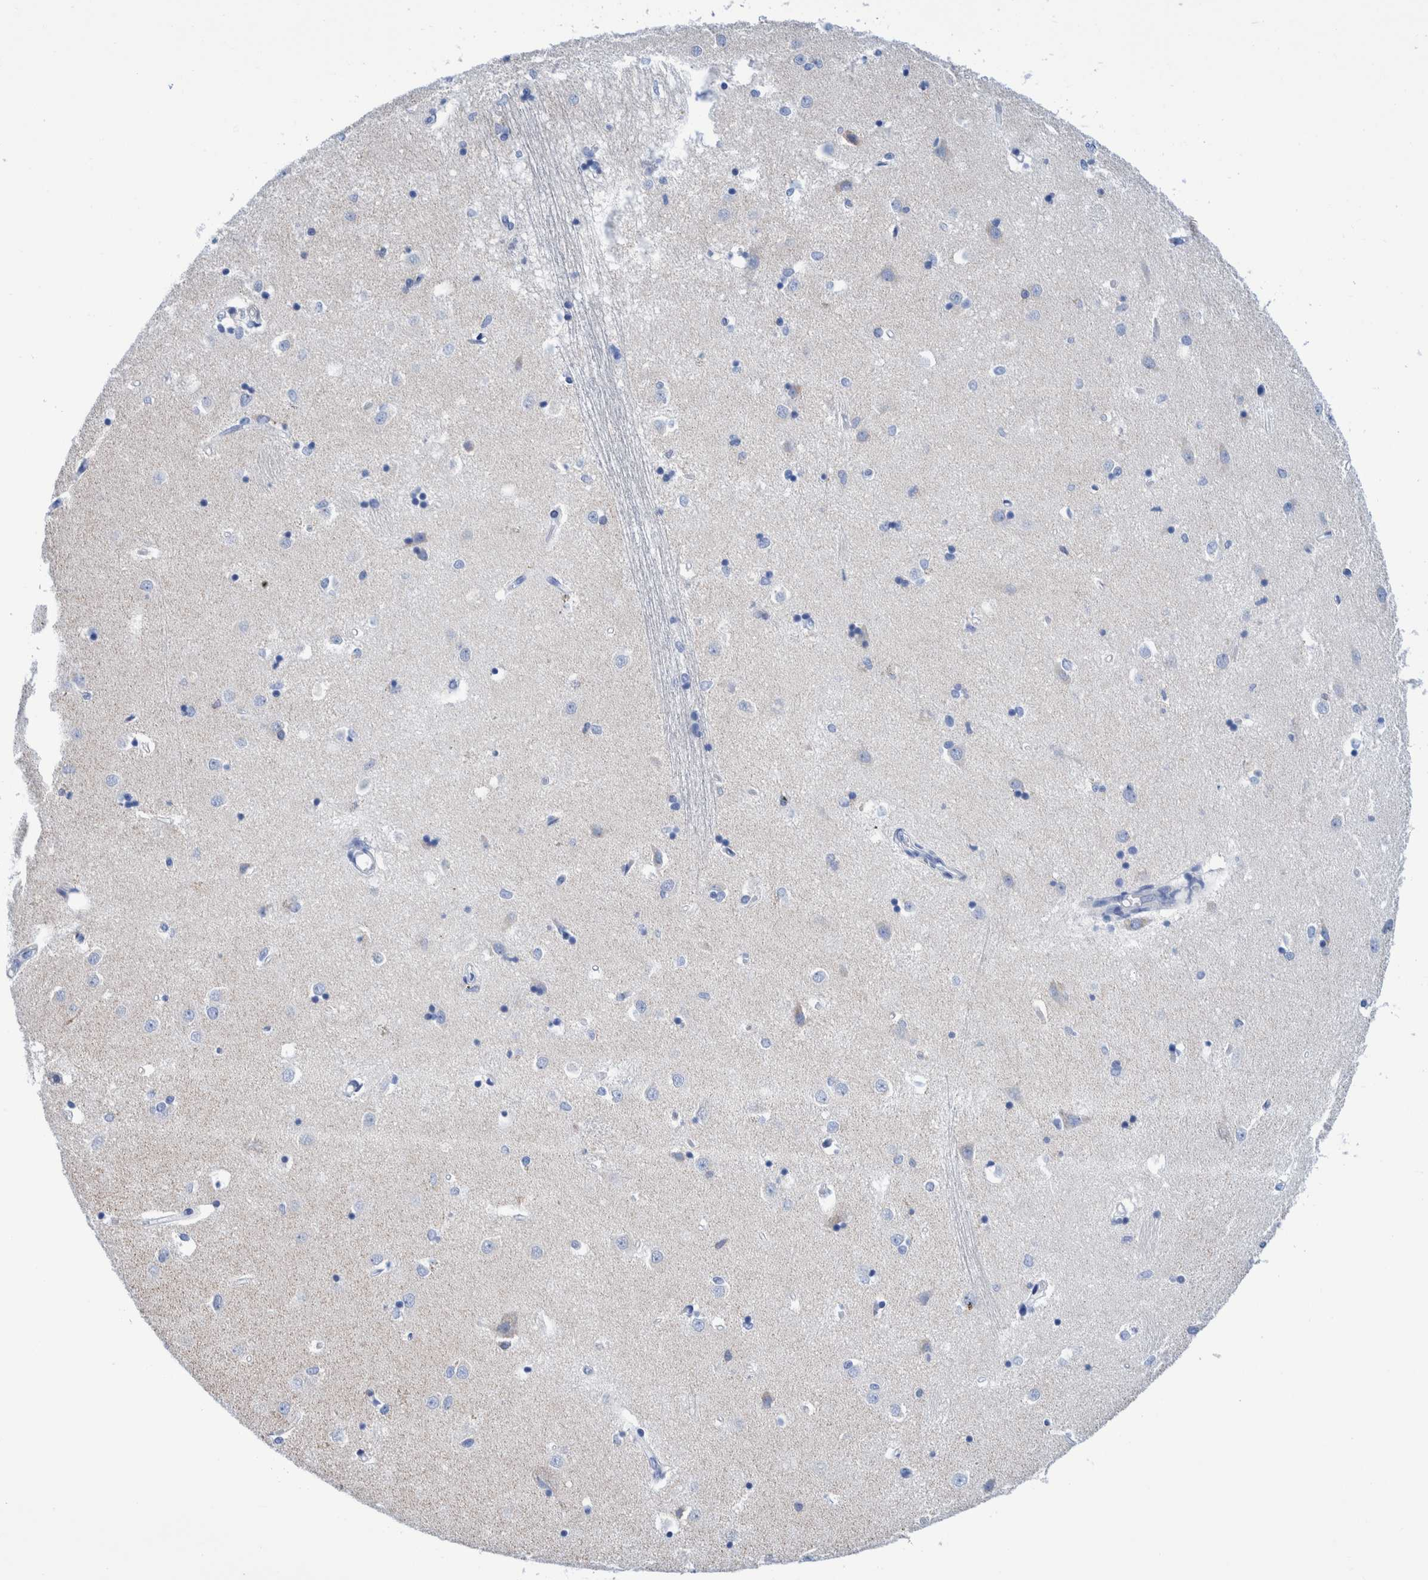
{"staining": {"intensity": "negative", "quantity": "none", "location": "none"}, "tissue": "caudate", "cell_type": "Glial cells", "image_type": "normal", "snomed": [{"axis": "morphology", "description": "Normal tissue, NOS"}, {"axis": "topography", "description": "Lateral ventricle wall"}], "caption": "This is an IHC histopathology image of unremarkable human caudate. There is no expression in glial cells.", "gene": "KRT14", "patient": {"sex": "male", "age": 45}}